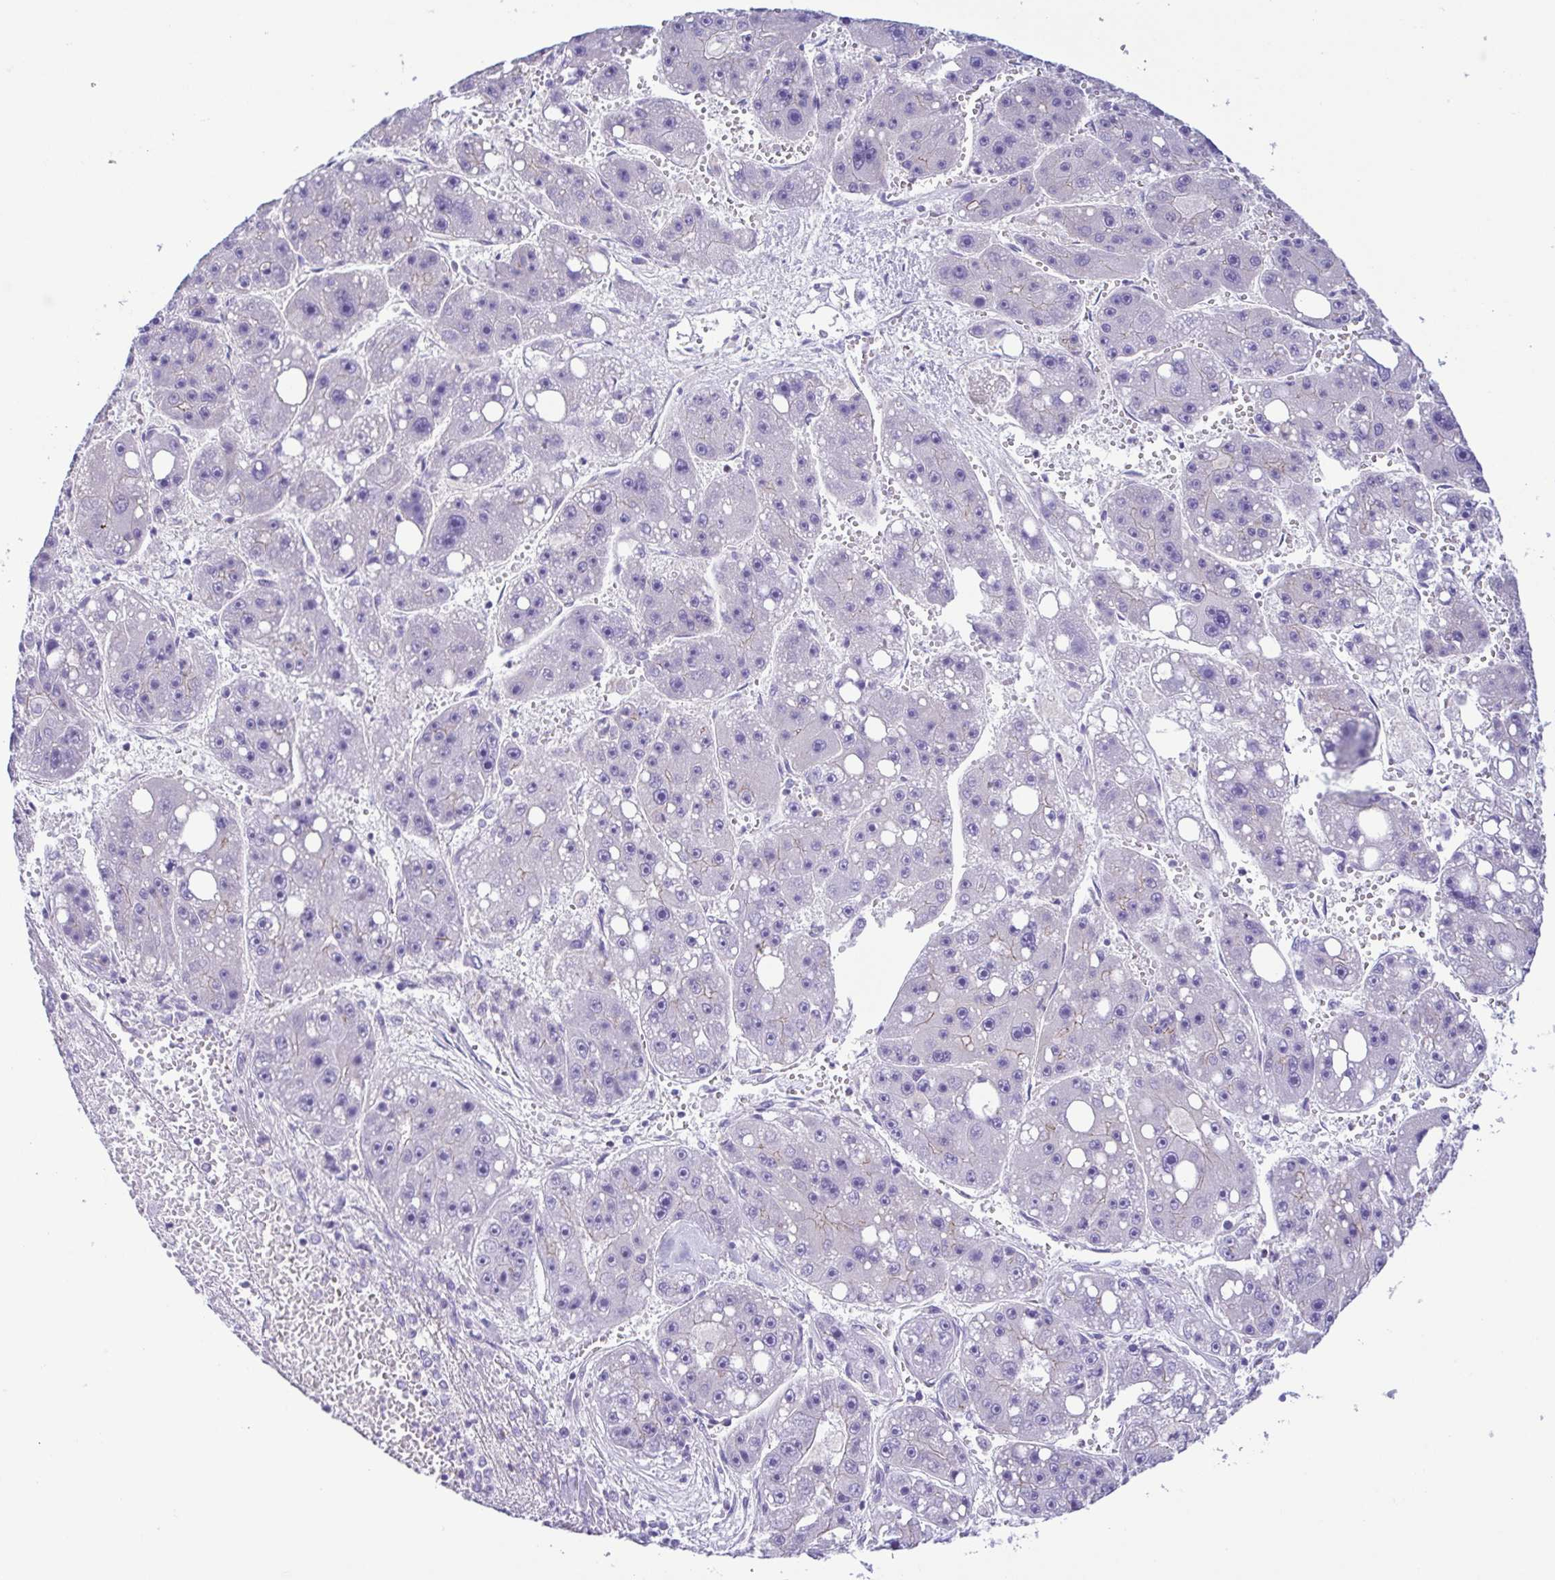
{"staining": {"intensity": "negative", "quantity": "none", "location": "none"}, "tissue": "liver cancer", "cell_type": "Tumor cells", "image_type": "cancer", "snomed": [{"axis": "morphology", "description": "Carcinoma, Hepatocellular, NOS"}, {"axis": "topography", "description": "Liver"}], "caption": "Image shows no protein positivity in tumor cells of liver hepatocellular carcinoma tissue.", "gene": "GPR182", "patient": {"sex": "female", "age": 61}}